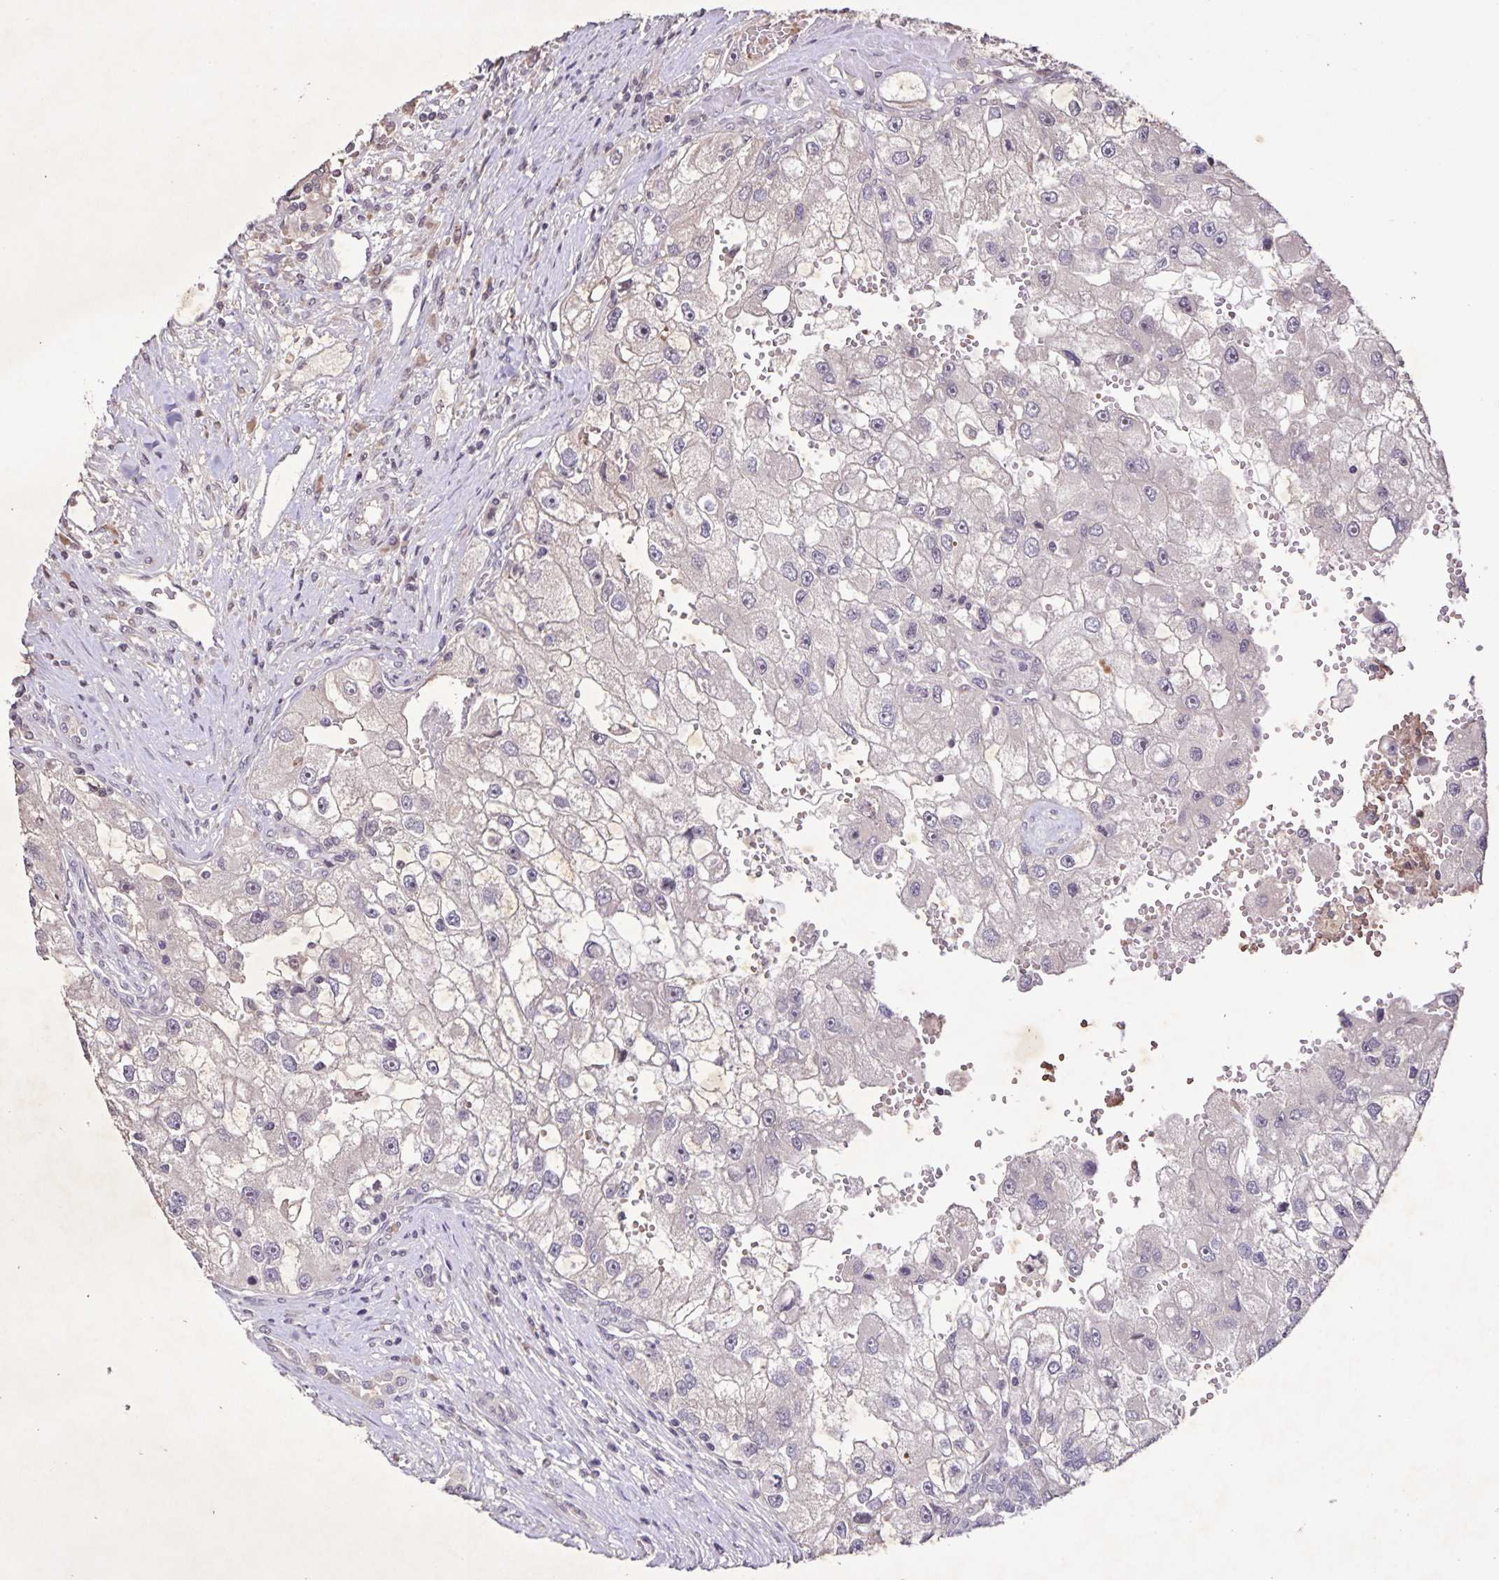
{"staining": {"intensity": "negative", "quantity": "none", "location": "none"}, "tissue": "renal cancer", "cell_type": "Tumor cells", "image_type": "cancer", "snomed": [{"axis": "morphology", "description": "Adenocarcinoma, NOS"}, {"axis": "topography", "description": "Kidney"}], "caption": "Tumor cells show no significant protein positivity in renal cancer.", "gene": "GDF2", "patient": {"sex": "male", "age": 63}}